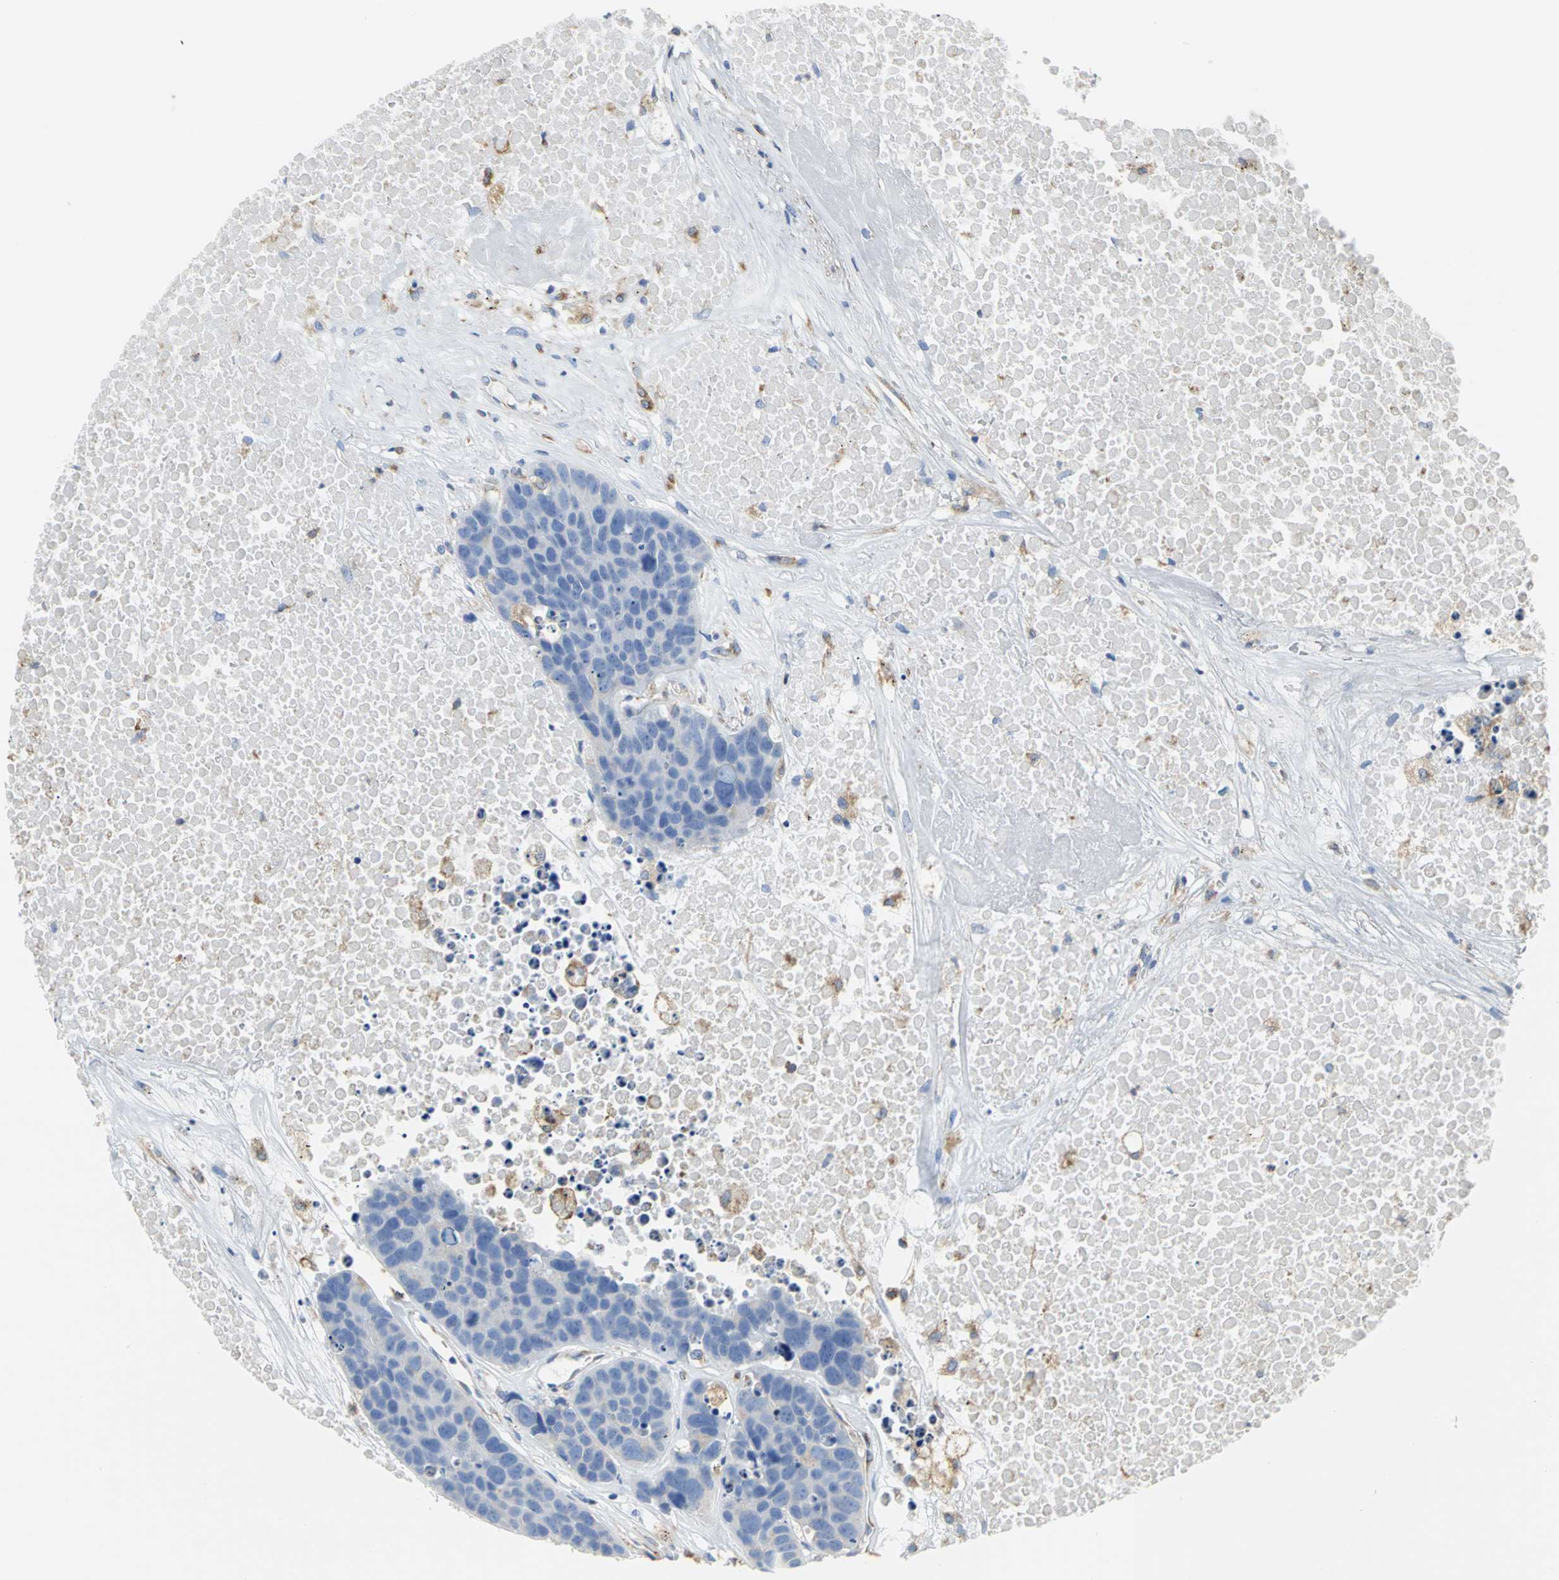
{"staining": {"intensity": "weak", "quantity": "<25%", "location": "cytoplasmic/membranous"}, "tissue": "carcinoid", "cell_type": "Tumor cells", "image_type": "cancer", "snomed": [{"axis": "morphology", "description": "Carcinoid, malignant, NOS"}, {"axis": "topography", "description": "Lung"}], "caption": "This micrograph is of carcinoid stained with immunohistochemistry to label a protein in brown with the nuclei are counter-stained blue. There is no positivity in tumor cells.", "gene": "GNRH2", "patient": {"sex": "male", "age": 60}}